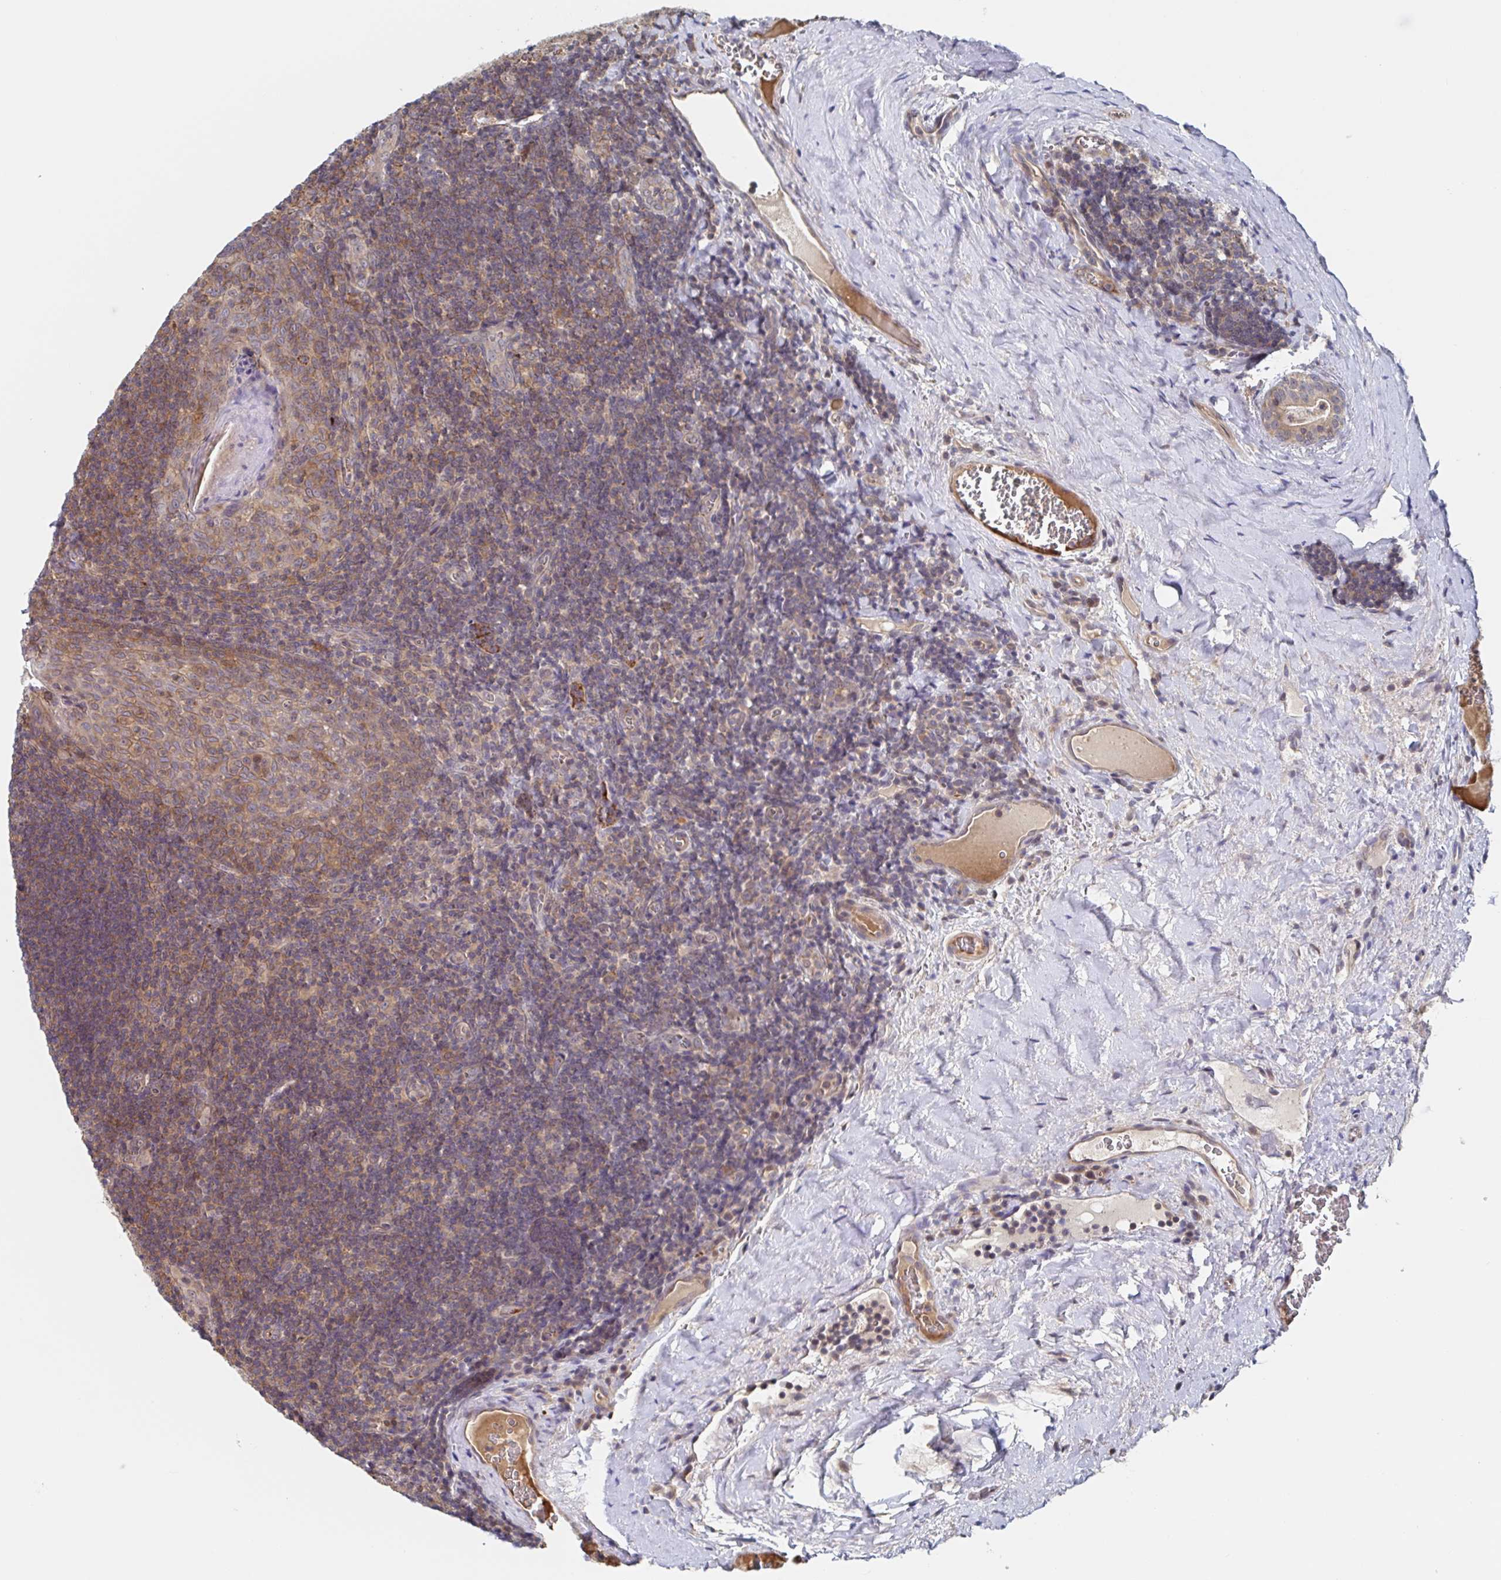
{"staining": {"intensity": "weak", "quantity": "25%-75%", "location": "cytoplasmic/membranous"}, "tissue": "tonsil", "cell_type": "Non-germinal center cells", "image_type": "normal", "snomed": [{"axis": "morphology", "description": "Normal tissue, NOS"}, {"axis": "morphology", "description": "Inflammation, NOS"}, {"axis": "topography", "description": "Tonsil"}], "caption": "Weak cytoplasmic/membranous expression is identified in about 25%-75% of non-germinal center cells in unremarkable tonsil. (IHC, brightfield microscopy, high magnification).", "gene": "DHRS12", "patient": {"sex": "female", "age": 31}}